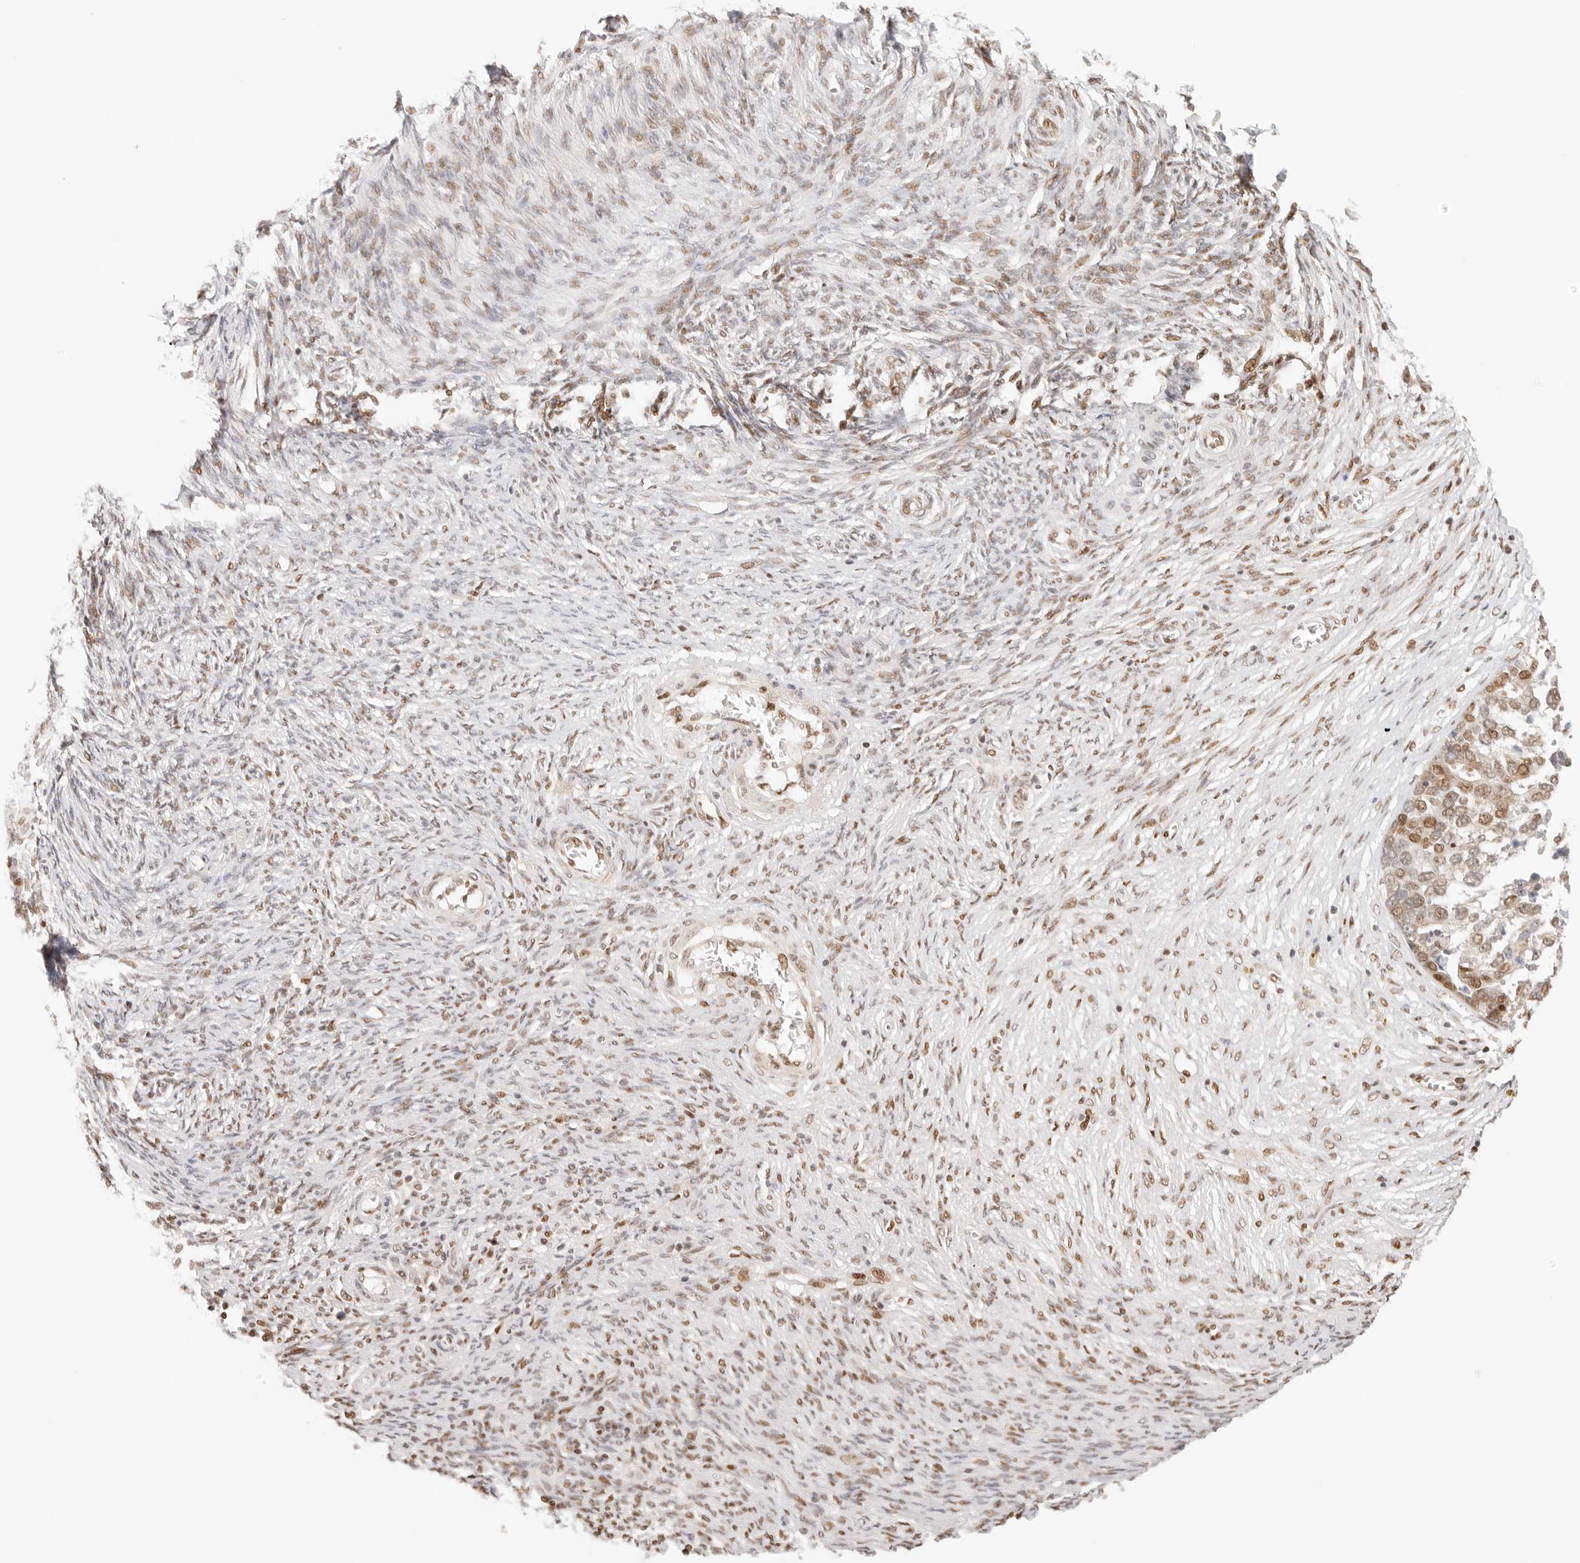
{"staining": {"intensity": "moderate", "quantity": ">75%", "location": "nuclear"}, "tissue": "ovarian cancer", "cell_type": "Tumor cells", "image_type": "cancer", "snomed": [{"axis": "morphology", "description": "Cystadenocarcinoma, serous, NOS"}, {"axis": "topography", "description": "Ovary"}], "caption": "Approximately >75% of tumor cells in human ovarian cancer (serous cystadenocarcinoma) reveal moderate nuclear protein expression as visualized by brown immunohistochemical staining.", "gene": "HOXC5", "patient": {"sex": "female", "age": 44}}